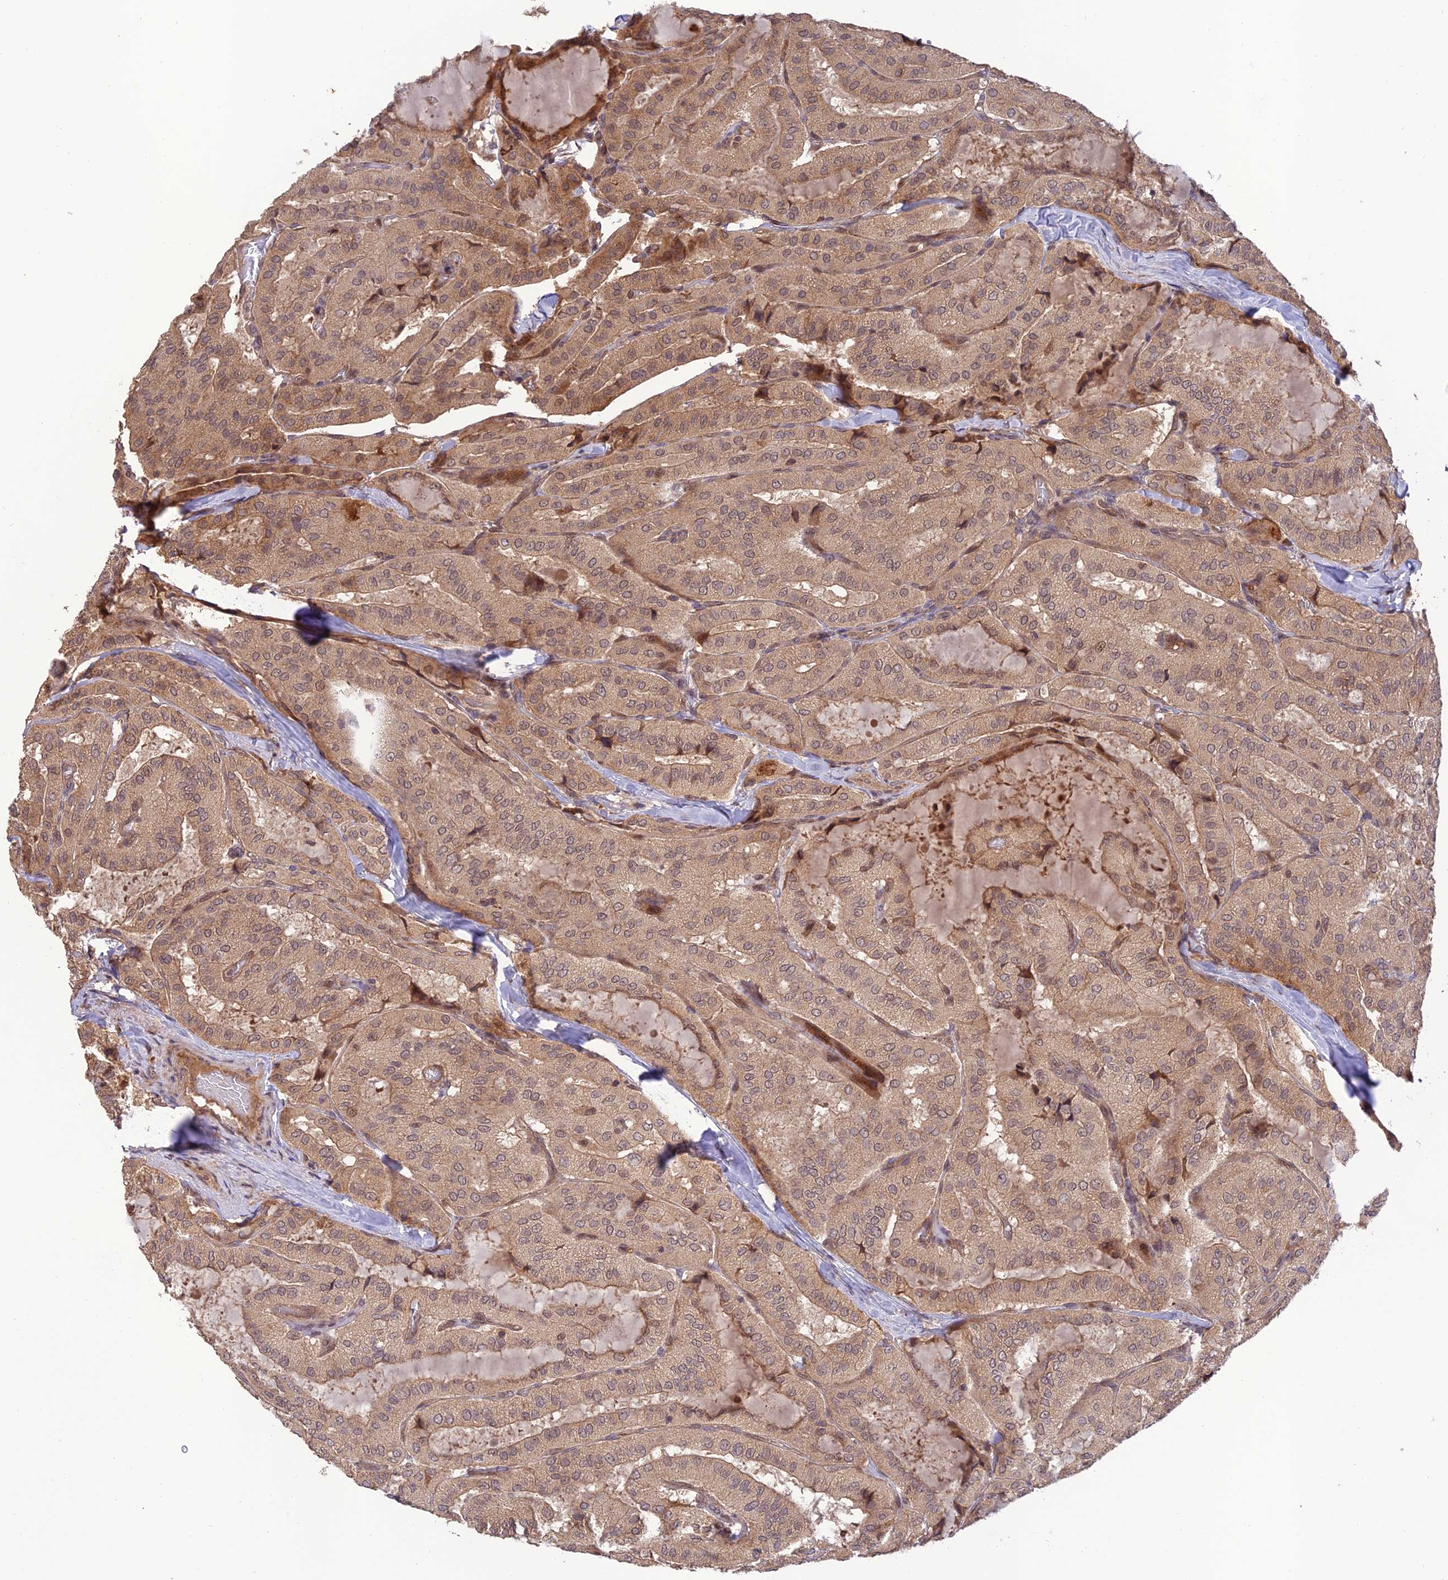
{"staining": {"intensity": "moderate", "quantity": ">75%", "location": "cytoplasmic/membranous"}, "tissue": "thyroid cancer", "cell_type": "Tumor cells", "image_type": "cancer", "snomed": [{"axis": "morphology", "description": "Normal tissue, NOS"}, {"axis": "morphology", "description": "Papillary adenocarcinoma, NOS"}, {"axis": "topography", "description": "Thyroid gland"}], "caption": "Thyroid papillary adenocarcinoma stained for a protein shows moderate cytoplasmic/membranous positivity in tumor cells.", "gene": "REV1", "patient": {"sex": "female", "age": 59}}